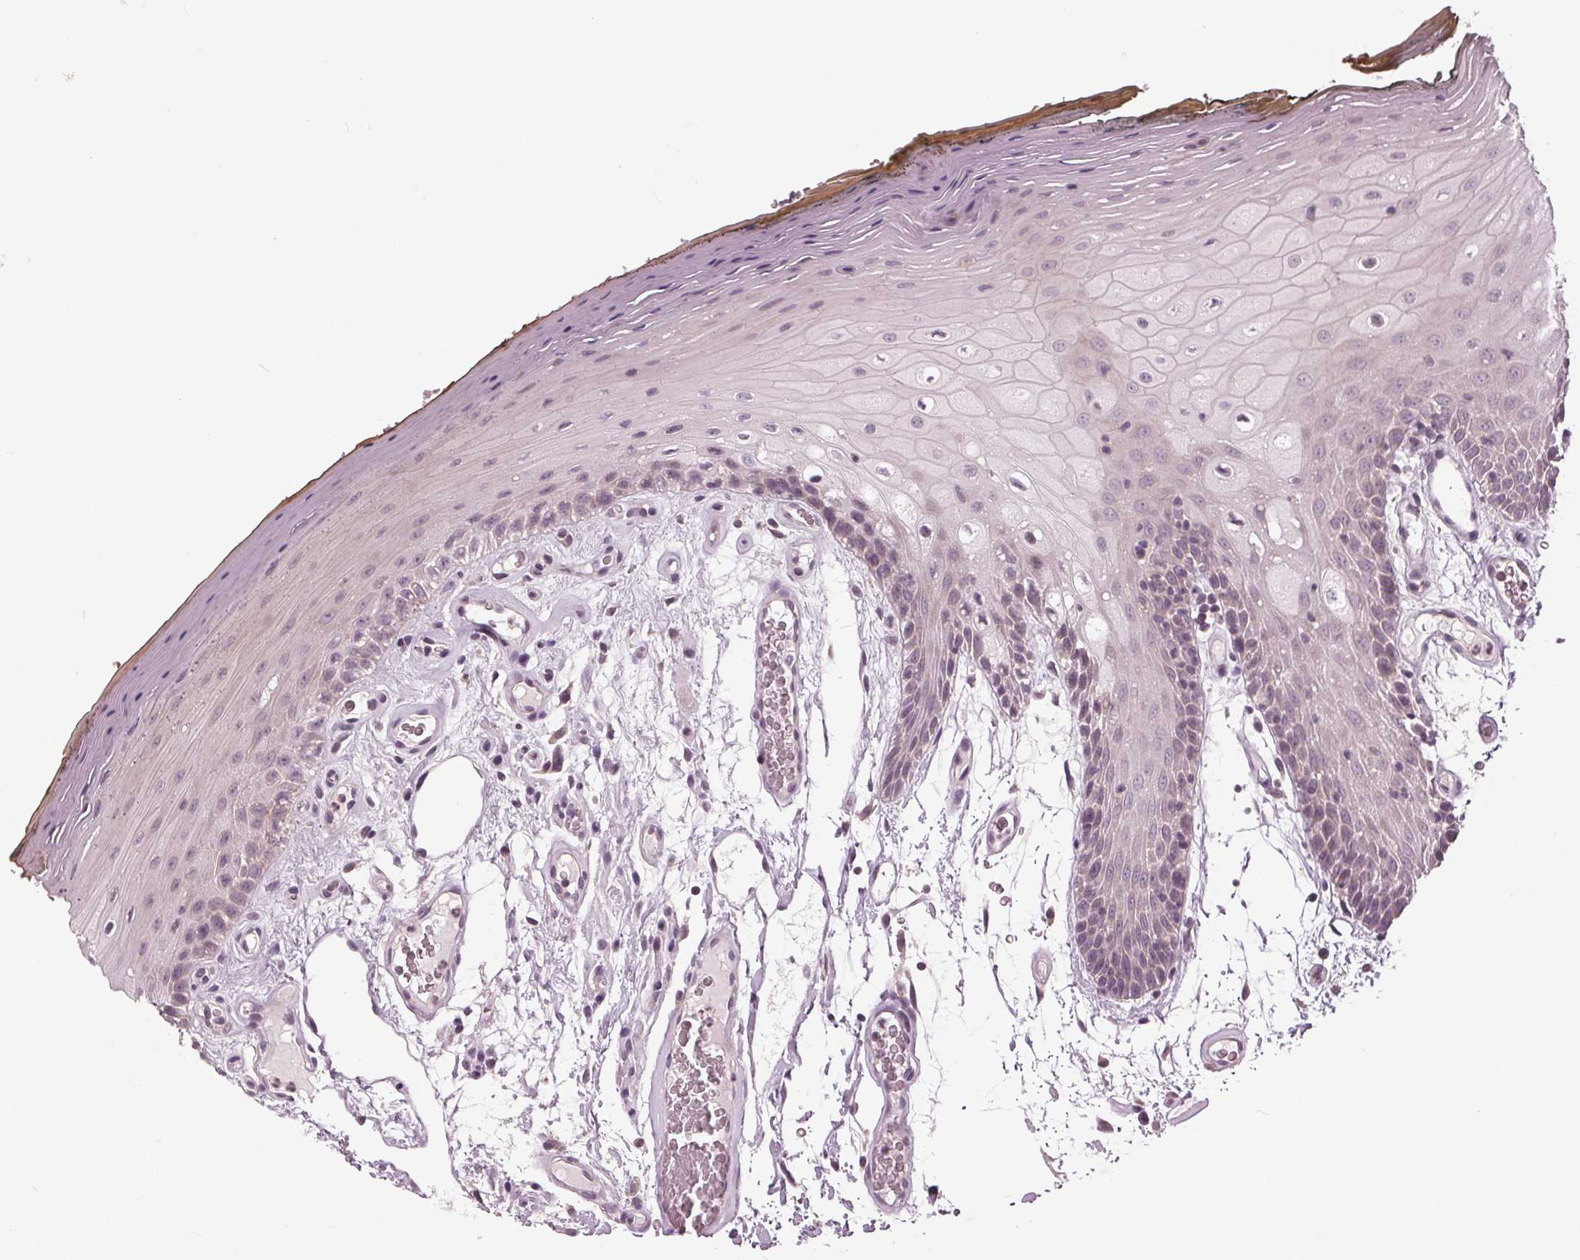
{"staining": {"intensity": "weak", "quantity": "<25%", "location": "cytoplasmic/membranous,nuclear"}, "tissue": "oral mucosa", "cell_type": "Squamous epithelial cells", "image_type": "normal", "snomed": [{"axis": "morphology", "description": "Normal tissue, NOS"}, {"axis": "morphology", "description": "Squamous cell carcinoma, NOS"}, {"axis": "topography", "description": "Oral tissue"}, {"axis": "topography", "description": "Head-Neck"}], "caption": "DAB immunohistochemical staining of normal oral mucosa shows no significant expression in squamous epithelial cells.", "gene": "SIGLEC6", "patient": {"sex": "male", "age": 52}}